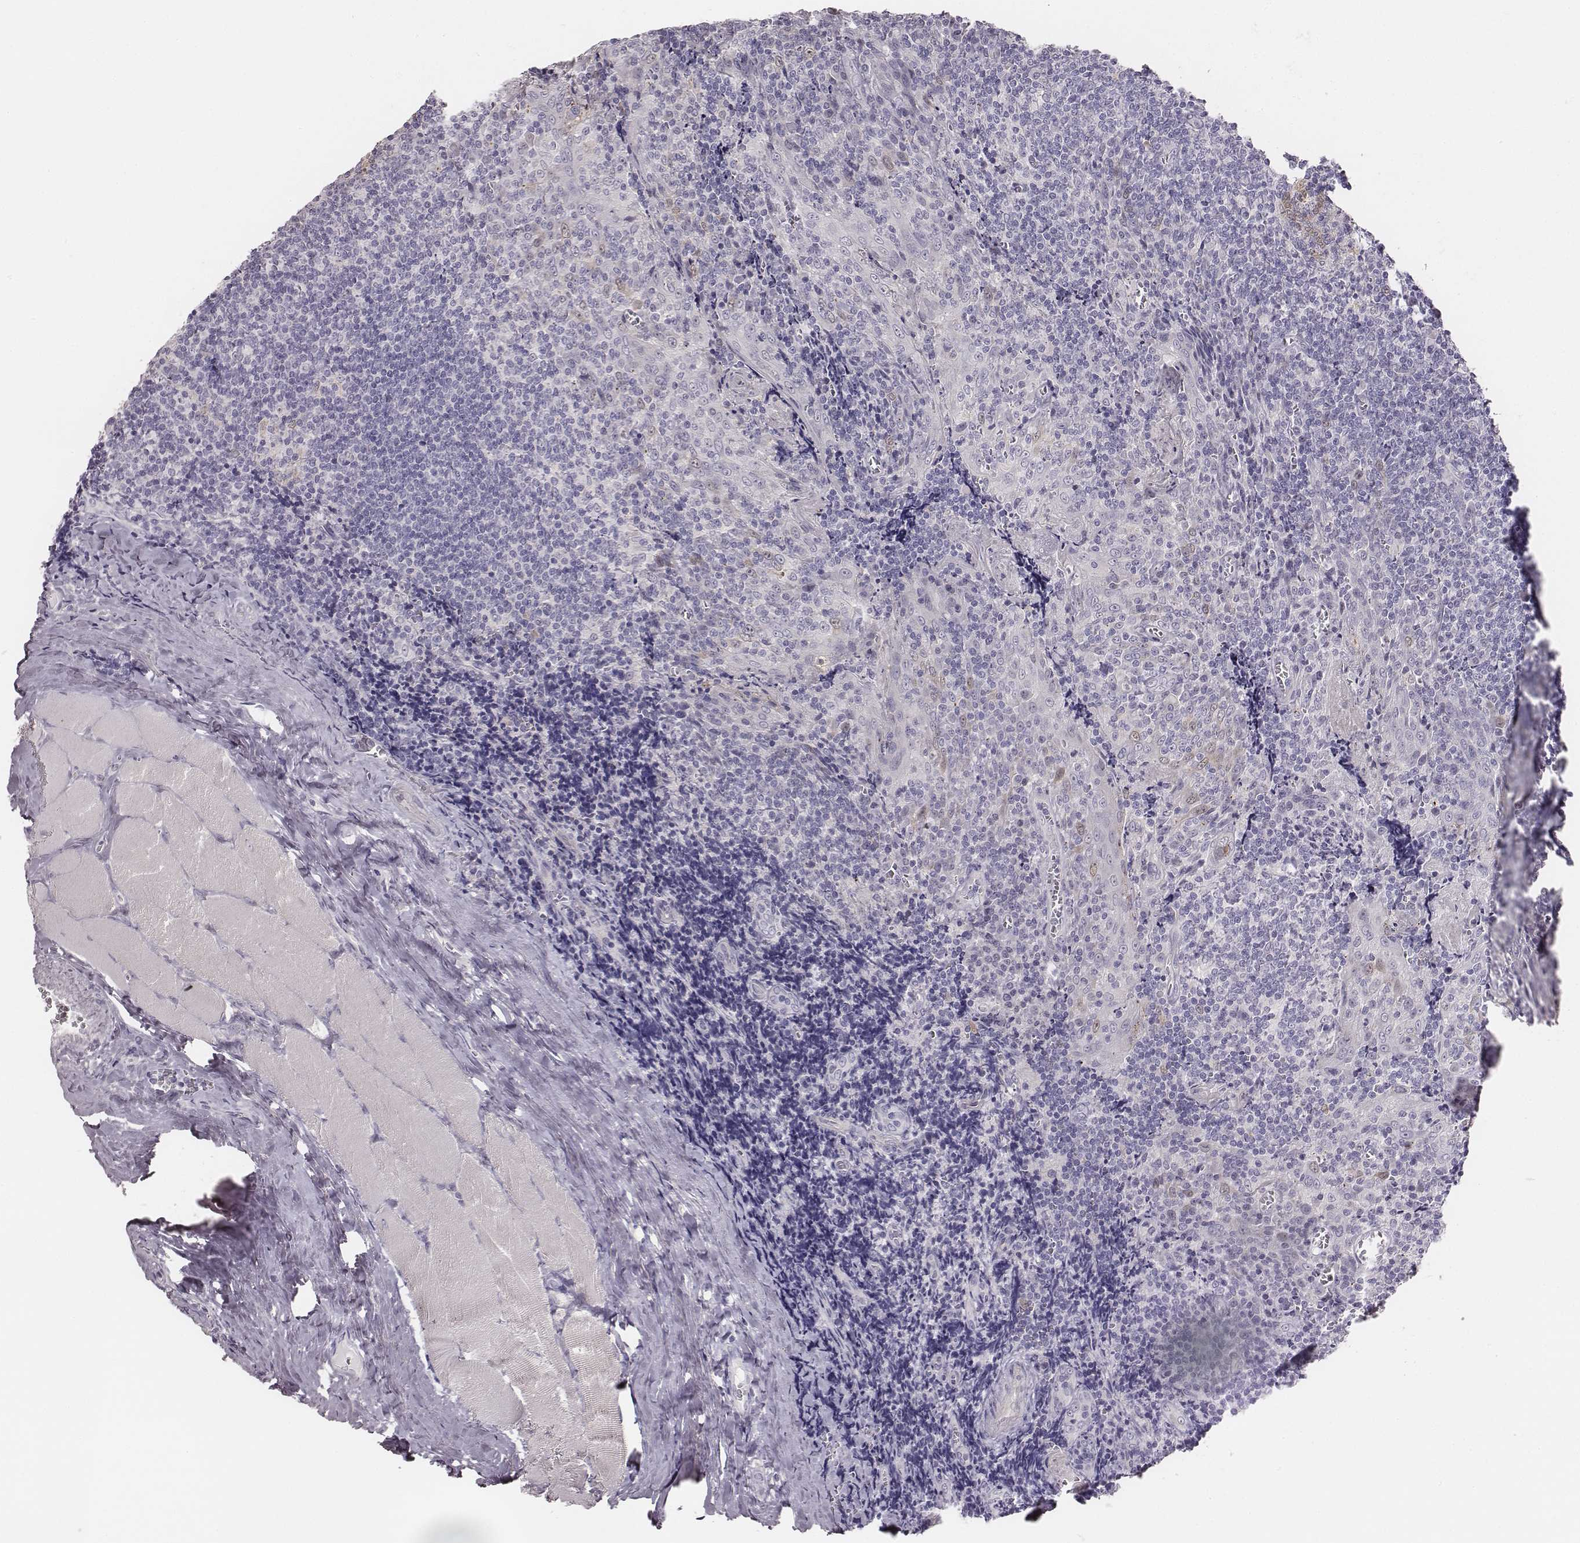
{"staining": {"intensity": "weak", "quantity": "25%-75%", "location": "nuclear"}, "tissue": "tonsil", "cell_type": "Germinal center cells", "image_type": "normal", "snomed": [{"axis": "morphology", "description": "Normal tissue, NOS"}, {"axis": "morphology", "description": "Inflammation, NOS"}, {"axis": "topography", "description": "Tonsil"}], "caption": "DAB (3,3'-diaminobenzidine) immunohistochemical staining of normal human tonsil demonstrates weak nuclear protein positivity in approximately 25%-75% of germinal center cells. (Stains: DAB in brown, nuclei in blue, Microscopy: brightfield microscopy at high magnification).", "gene": "PBK", "patient": {"sex": "female", "age": 31}}